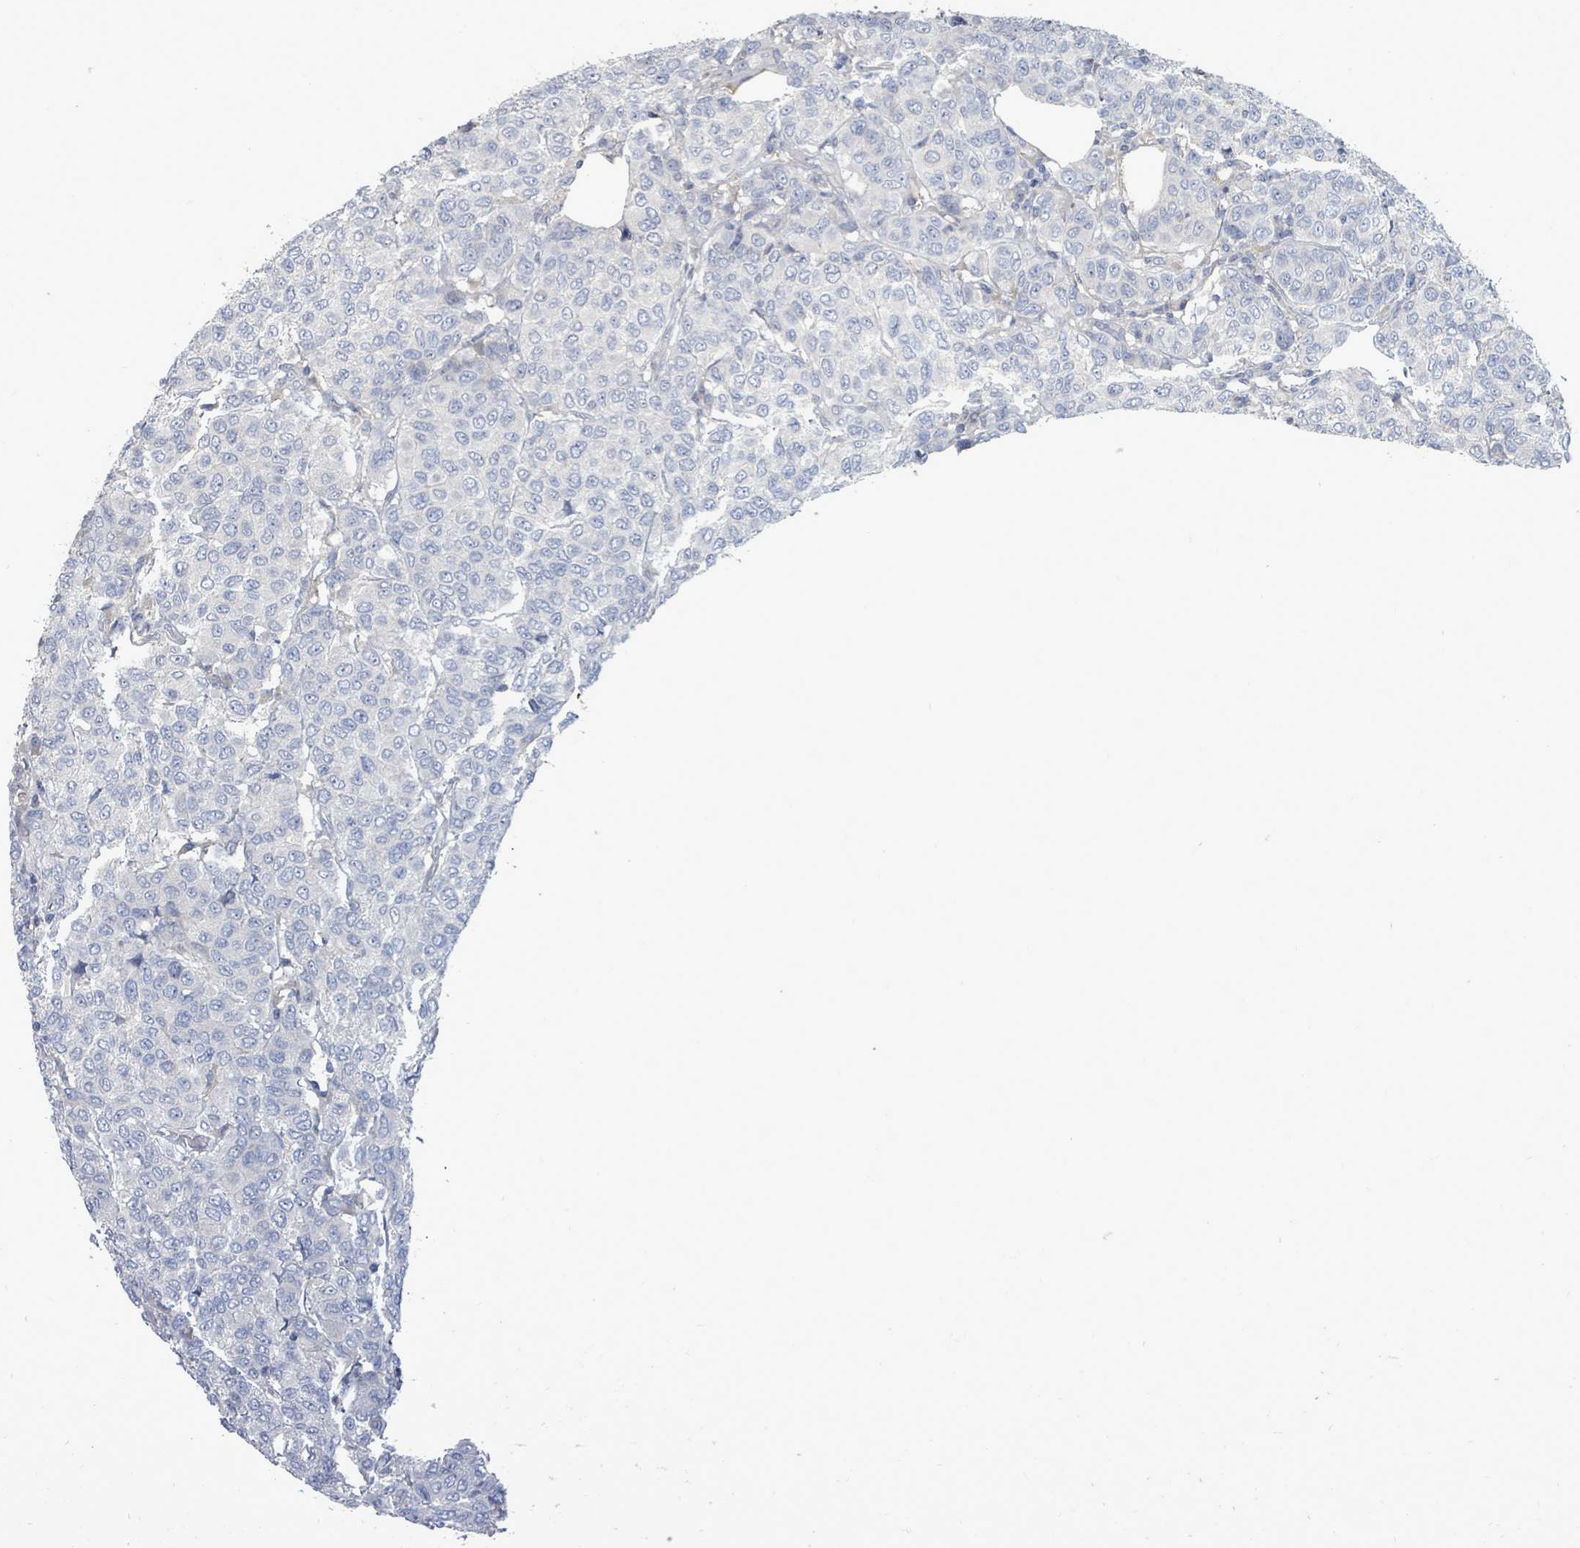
{"staining": {"intensity": "negative", "quantity": "none", "location": "none"}, "tissue": "breast cancer", "cell_type": "Tumor cells", "image_type": "cancer", "snomed": [{"axis": "morphology", "description": "Duct carcinoma"}, {"axis": "topography", "description": "Breast"}], "caption": "This is an IHC micrograph of breast cancer. There is no positivity in tumor cells.", "gene": "ARGFX", "patient": {"sex": "female", "age": 55}}